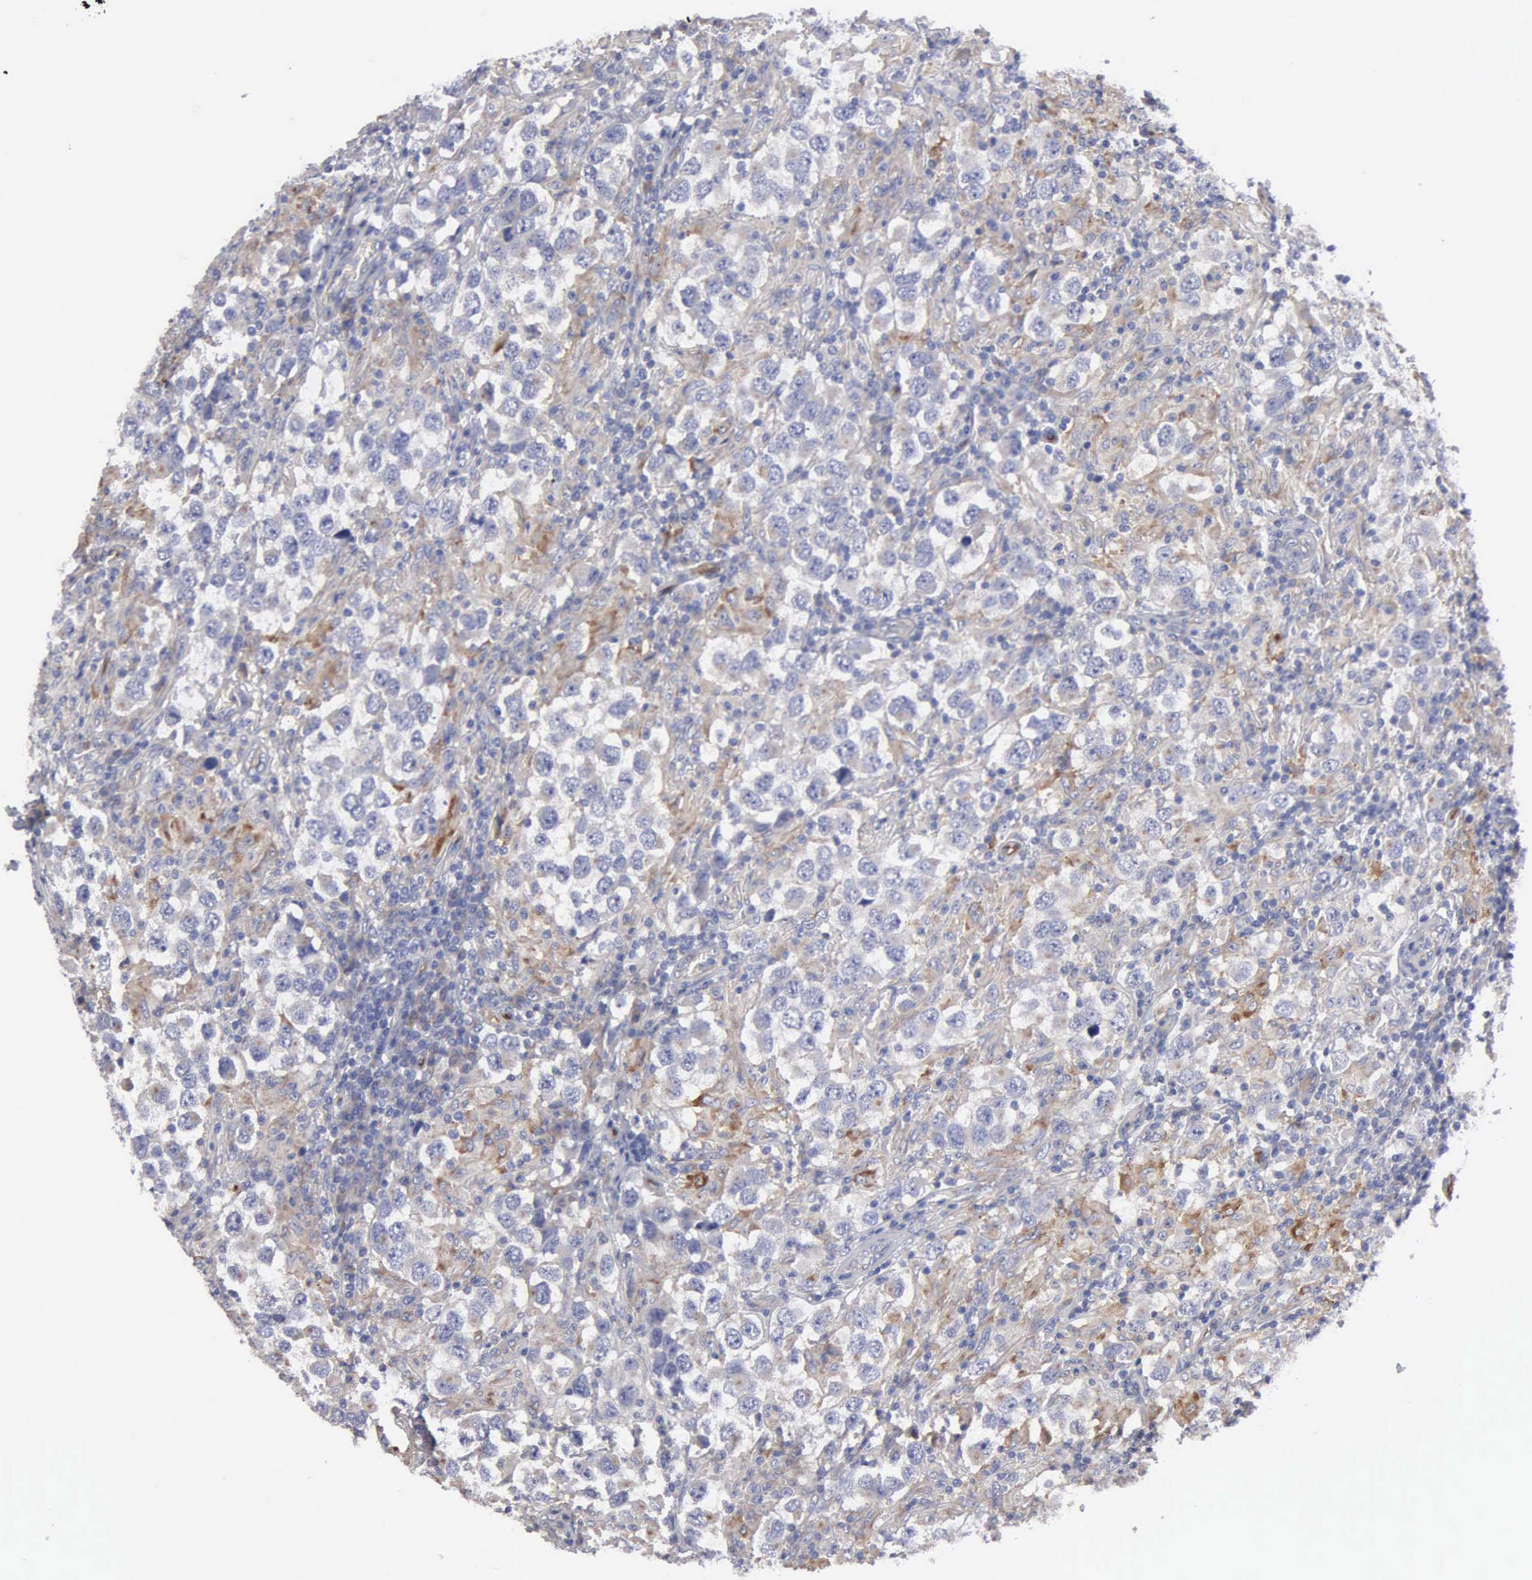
{"staining": {"intensity": "weak", "quantity": "<25%", "location": "cytoplasmic/membranous"}, "tissue": "testis cancer", "cell_type": "Tumor cells", "image_type": "cancer", "snomed": [{"axis": "morphology", "description": "Carcinoma, Embryonal, NOS"}, {"axis": "topography", "description": "Testis"}], "caption": "Tumor cells are negative for brown protein staining in testis cancer. (Brightfield microscopy of DAB immunohistochemistry at high magnification).", "gene": "RDX", "patient": {"sex": "male", "age": 21}}